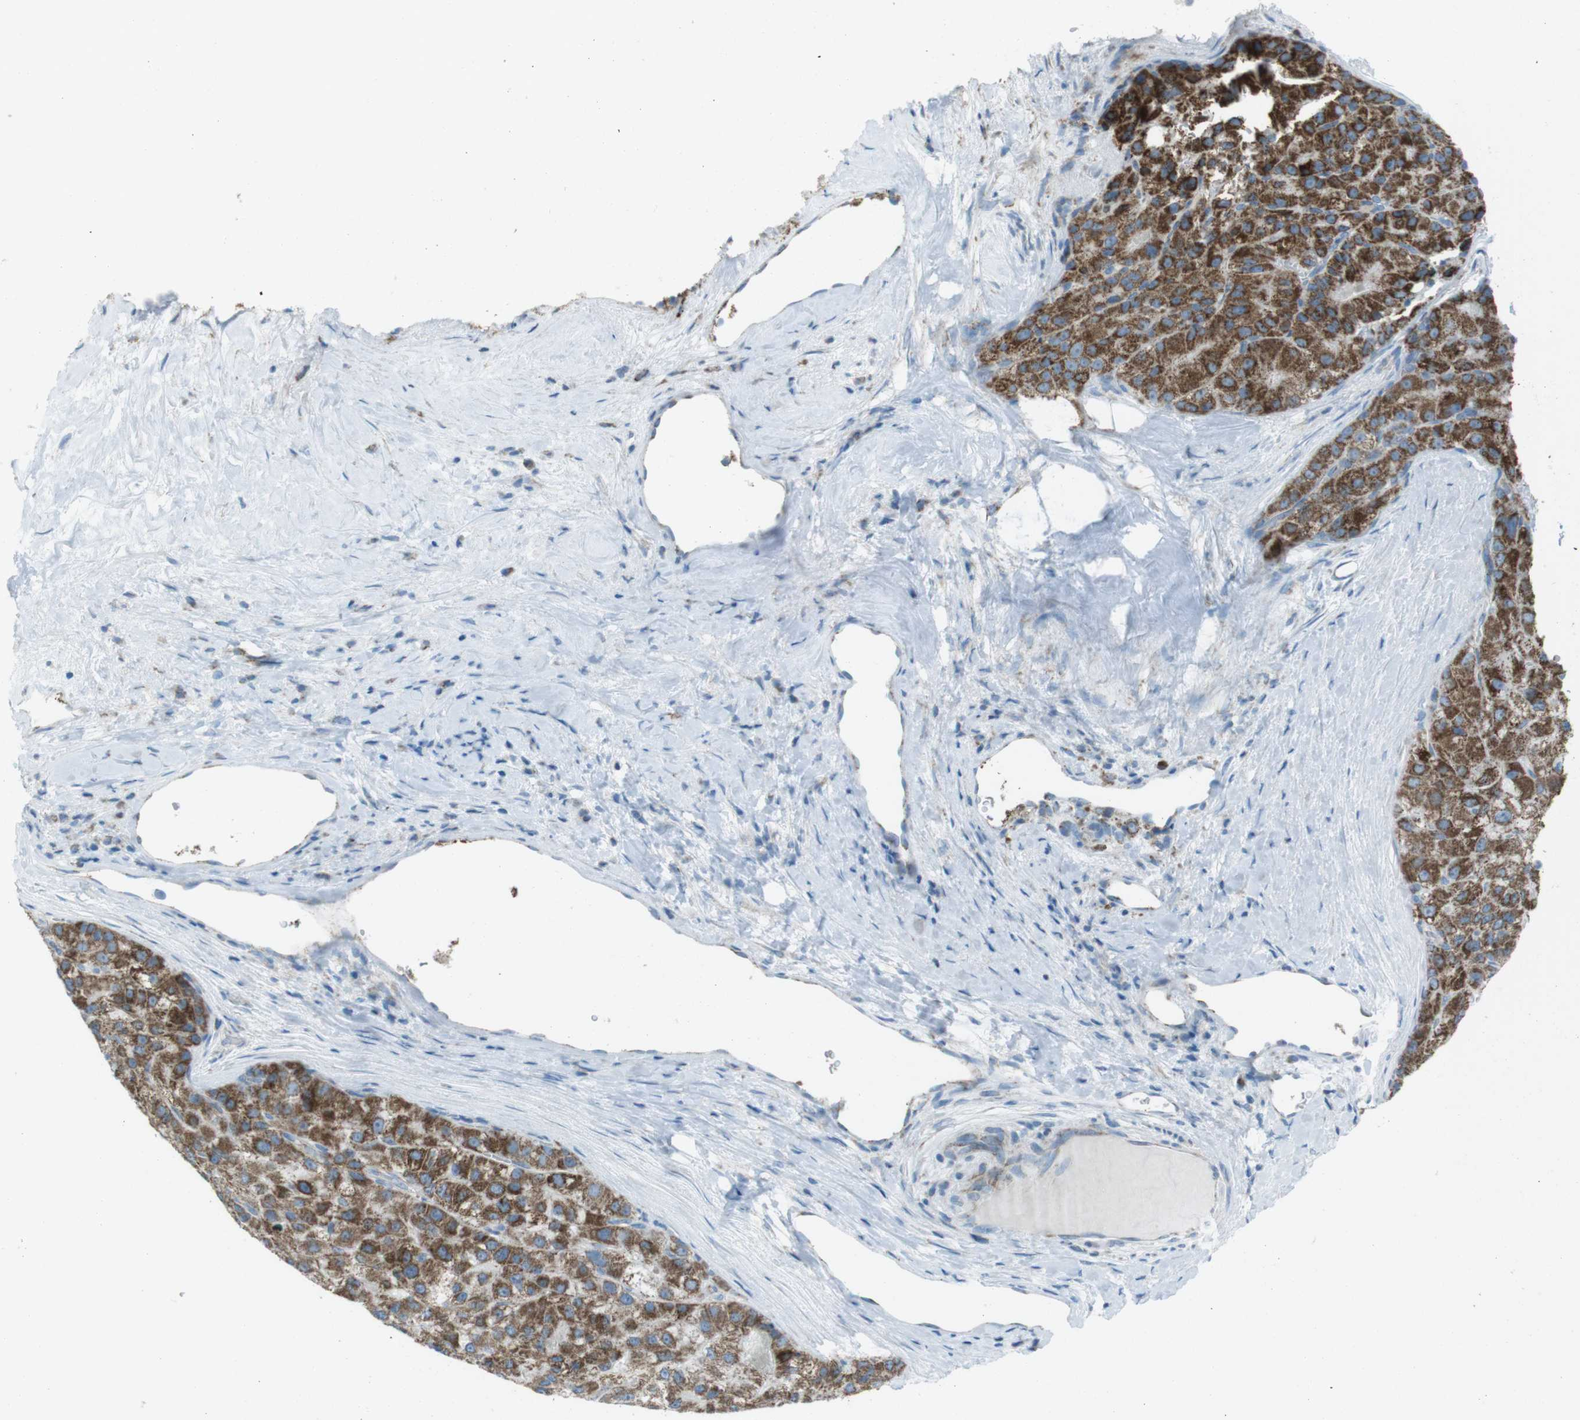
{"staining": {"intensity": "strong", "quantity": ">75%", "location": "cytoplasmic/membranous"}, "tissue": "liver cancer", "cell_type": "Tumor cells", "image_type": "cancer", "snomed": [{"axis": "morphology", "description": "Carcinoma, Hepatocellular, NOS"}, {"axis": "topography", "description": "Liver"}], "caption": "This is an image of IHC staining of hepatocellular carcinoma (liver), which shows strong positivity in the cytoplasmic/membranous of tumor cells.", "gene": "DNAJA3", "patient": {"sex": "male", "age": 80}}